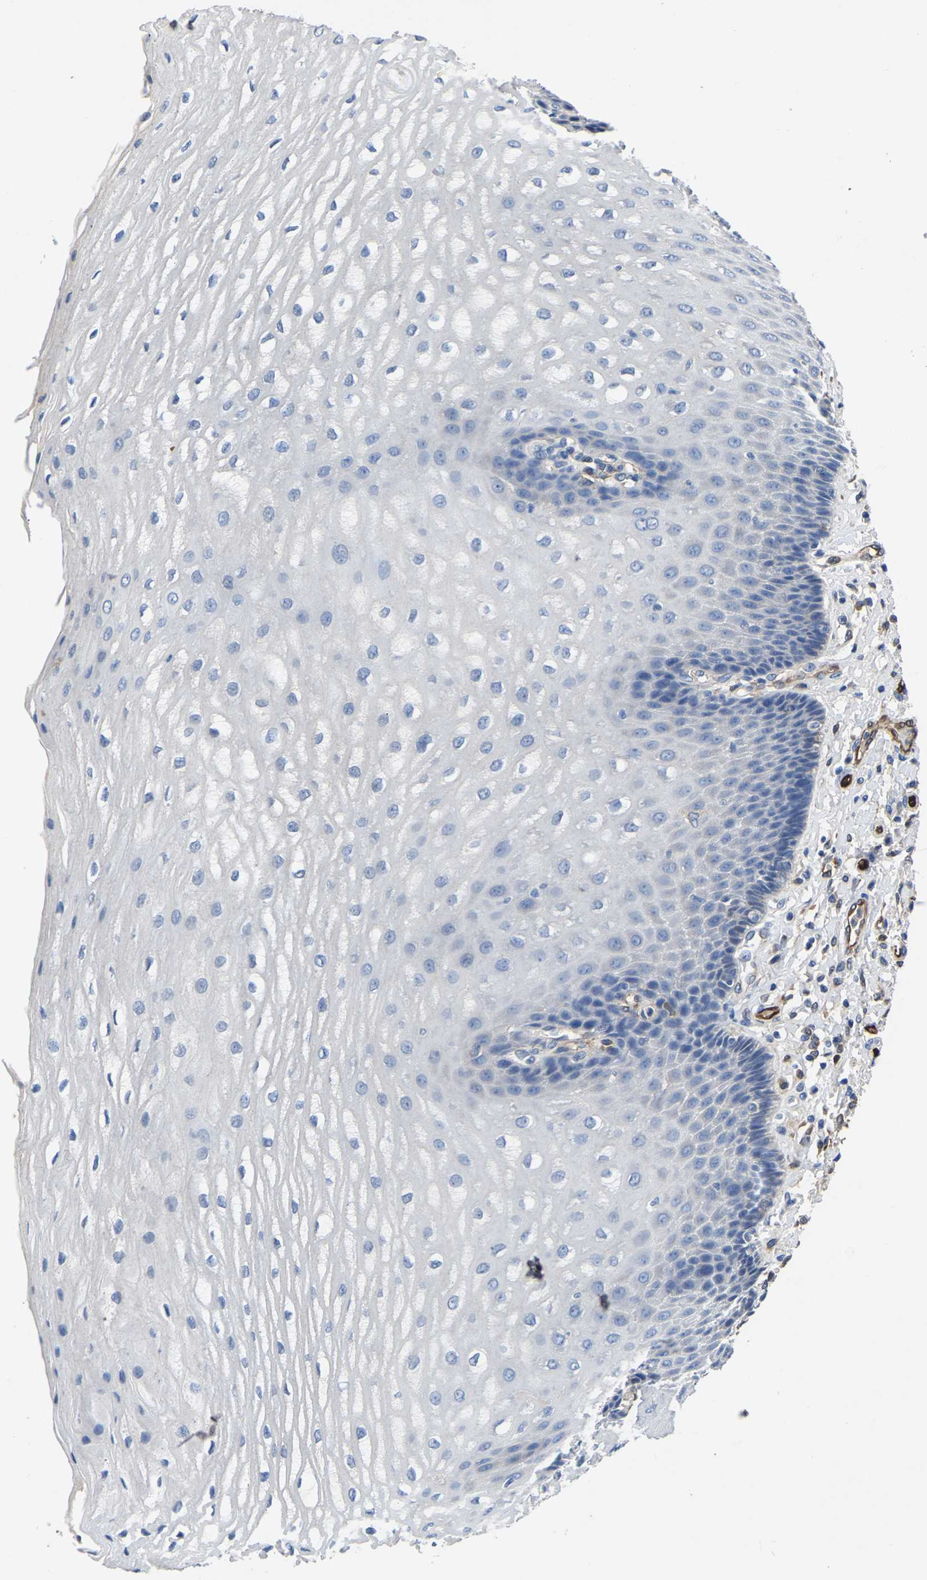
{"staining": {"intensity": "negative", "quantity": "none", "location": "none"}, "tissue": "esophagus", "cell_type": "Squamous epithelial cells", "image_type": "normal", "snomed": [{"axis": "morphology", "description": "Normal tissue, NOS"}, {"axis": "topography", "description": "Esophagus"}], "caption": "Immunohistochemistry of normal esophagus exhibits no staining in squamous epithelial cells. (DAB immunohistochemistry (IHC), high magnification).", "gene": "ATG2B", "patient": {"sex": "male", "age": 54}}